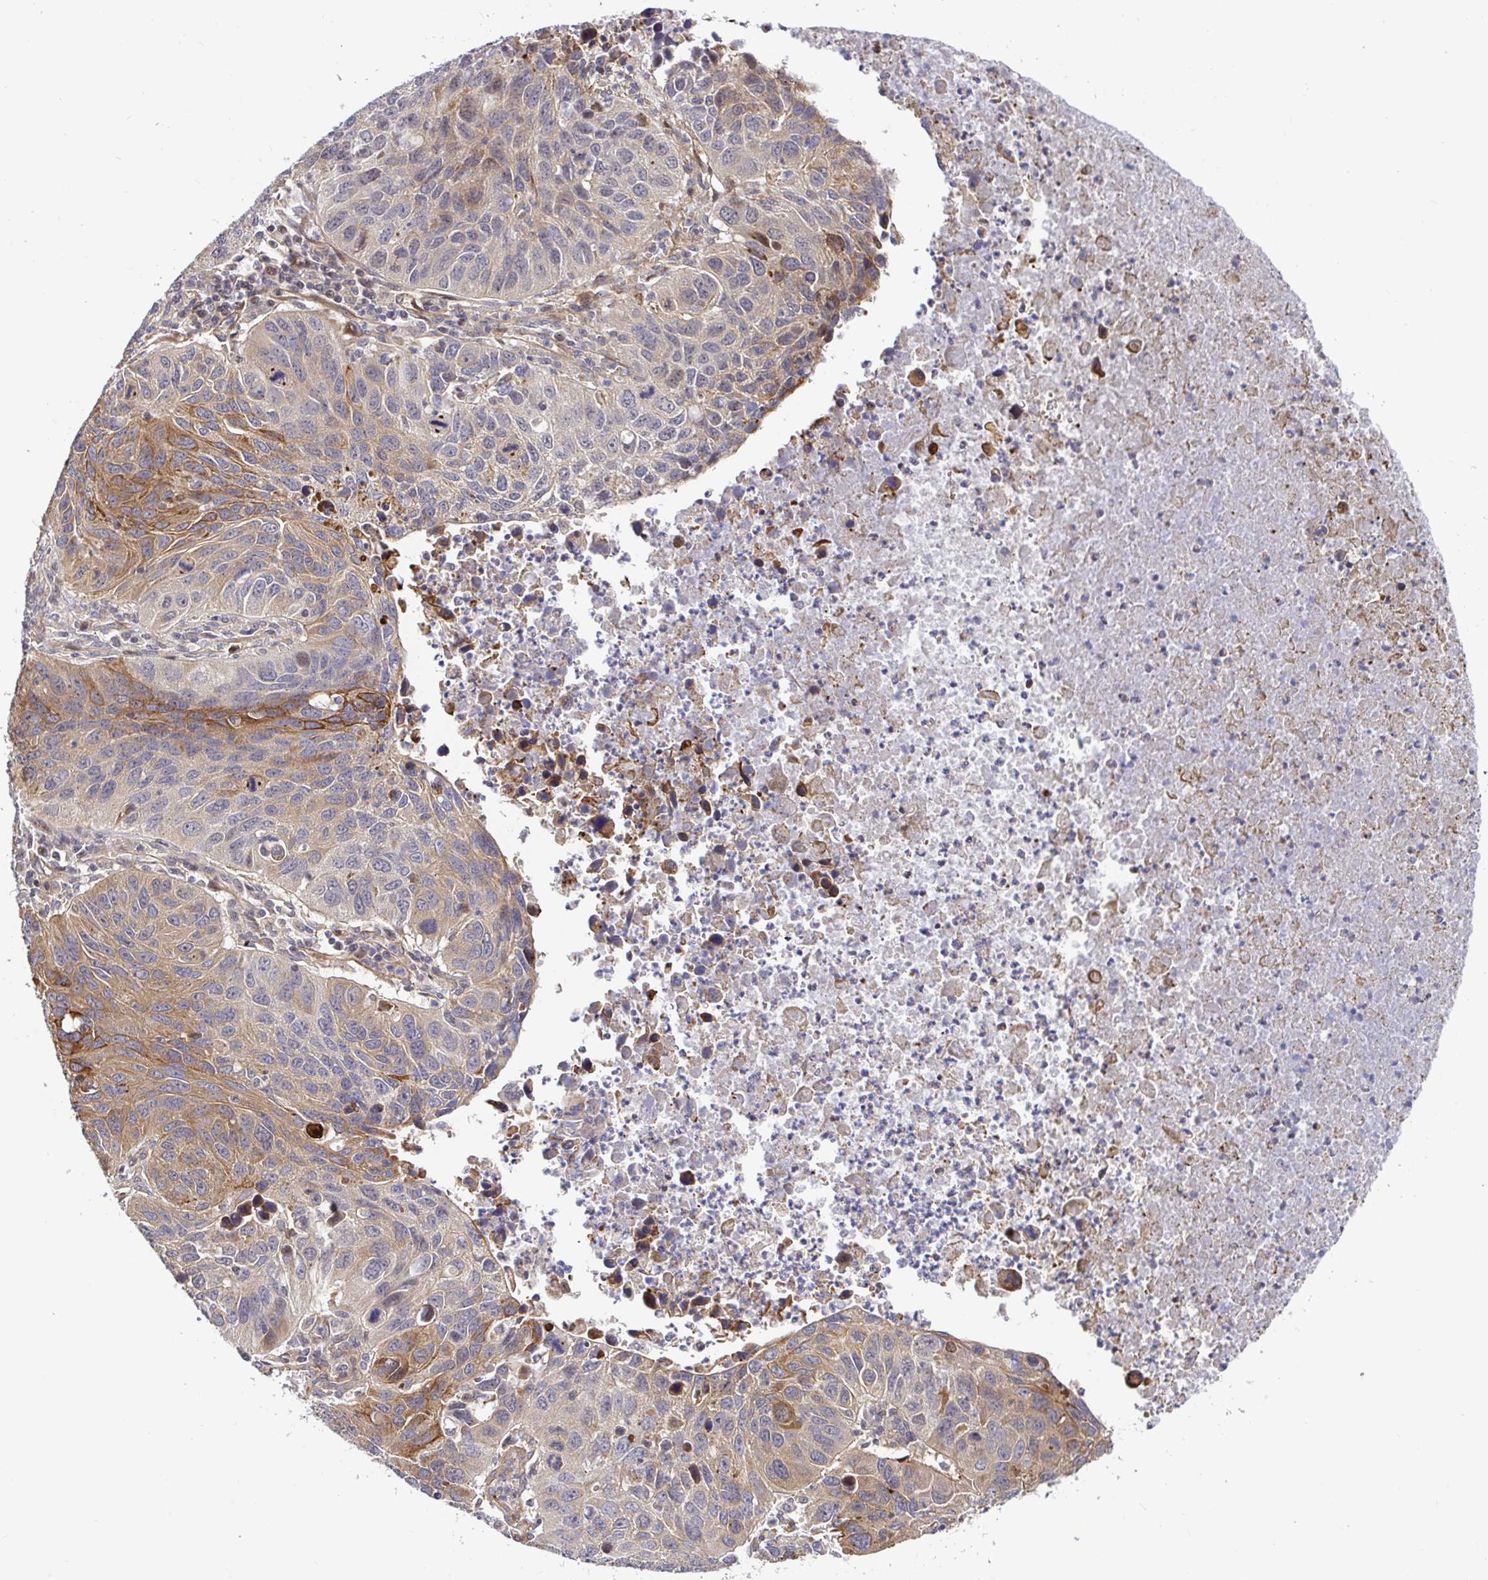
{"staining": {"intensity": "moderate", "quantity": "25%-75%", "location": "cytoplasmic/membranous"}, "tissue": "lung cancer", "cell_type": "Tumor cells", "image_type": "cancer", "snomed": [{"axis": "morphology", "description": "Squamous cell carcinoma, NOS"}, {"axis": "topography", "description": "Lung"}], "caption": "Lung cancer (squamous cell carcinoma) was stained to show a protein in brown. There is medium levels of moderate cytoplasmic/membranous staining in approximately 25%-75% of tumor cells.", "gene": "TRIM55", "patient": {"sex": "female", "age": 61}}